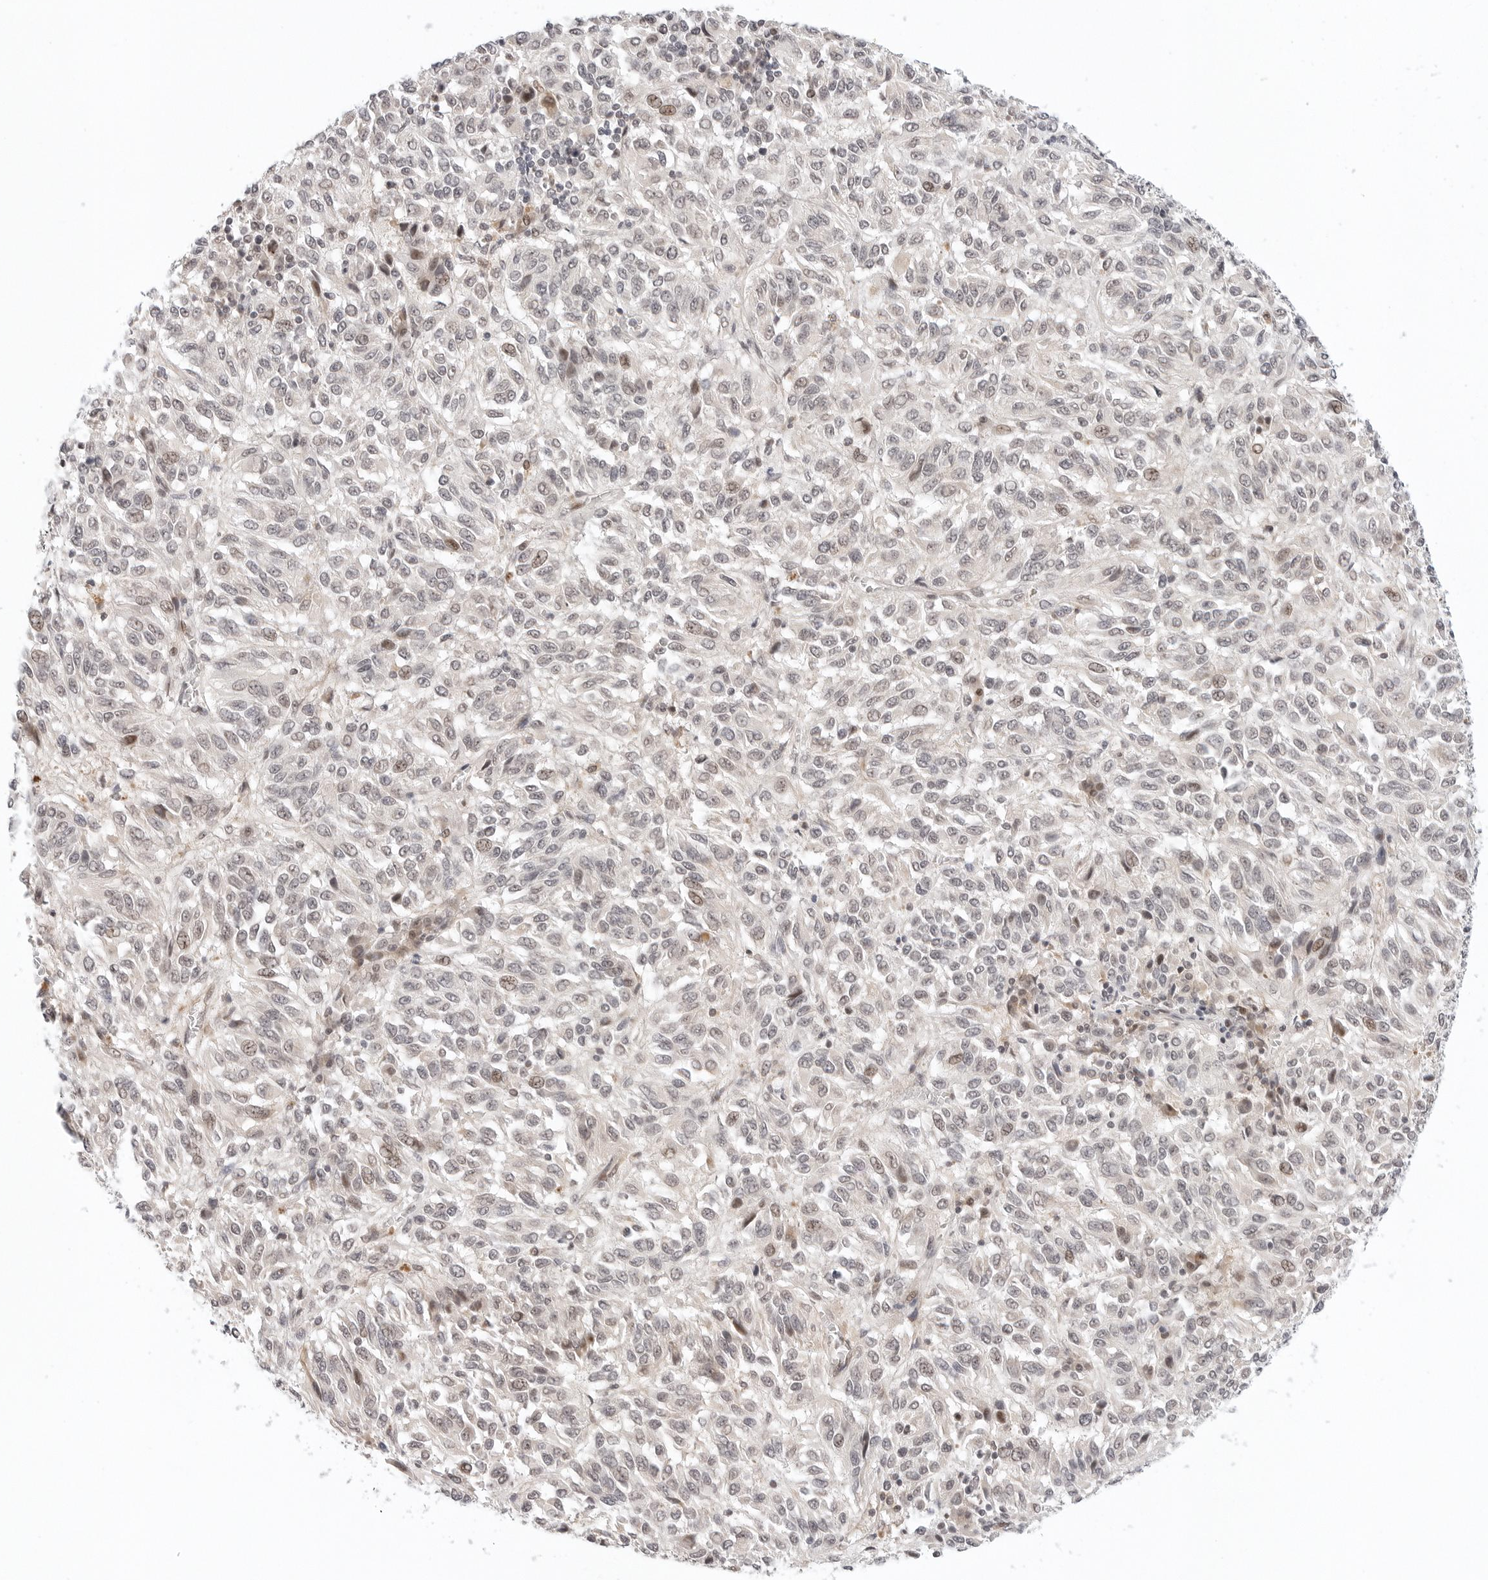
{"staining": {"intensity": "weak", "quantity": "25%-75%", "location": "nuclear"}, "tissue": "melanoma", "cell_type": "Tumor cells", "image_type": "cancer", "snomed": [{"axis": "morphology", "description": "Malignant melanoma, Metastatic site"}, {"axis": "topography", "description": "Lung"}], "caption": "Brown immunohistochemical staining in melanoma reveals weak nuclear positivity in approximately 25%-75% of tumor cells. (DAB (3,3'-diaminobenzidine) IHC with brightfield microscopy, high magnification).", "gene": "TSEN2", "patient": {"sex": "male", "age": 64}}